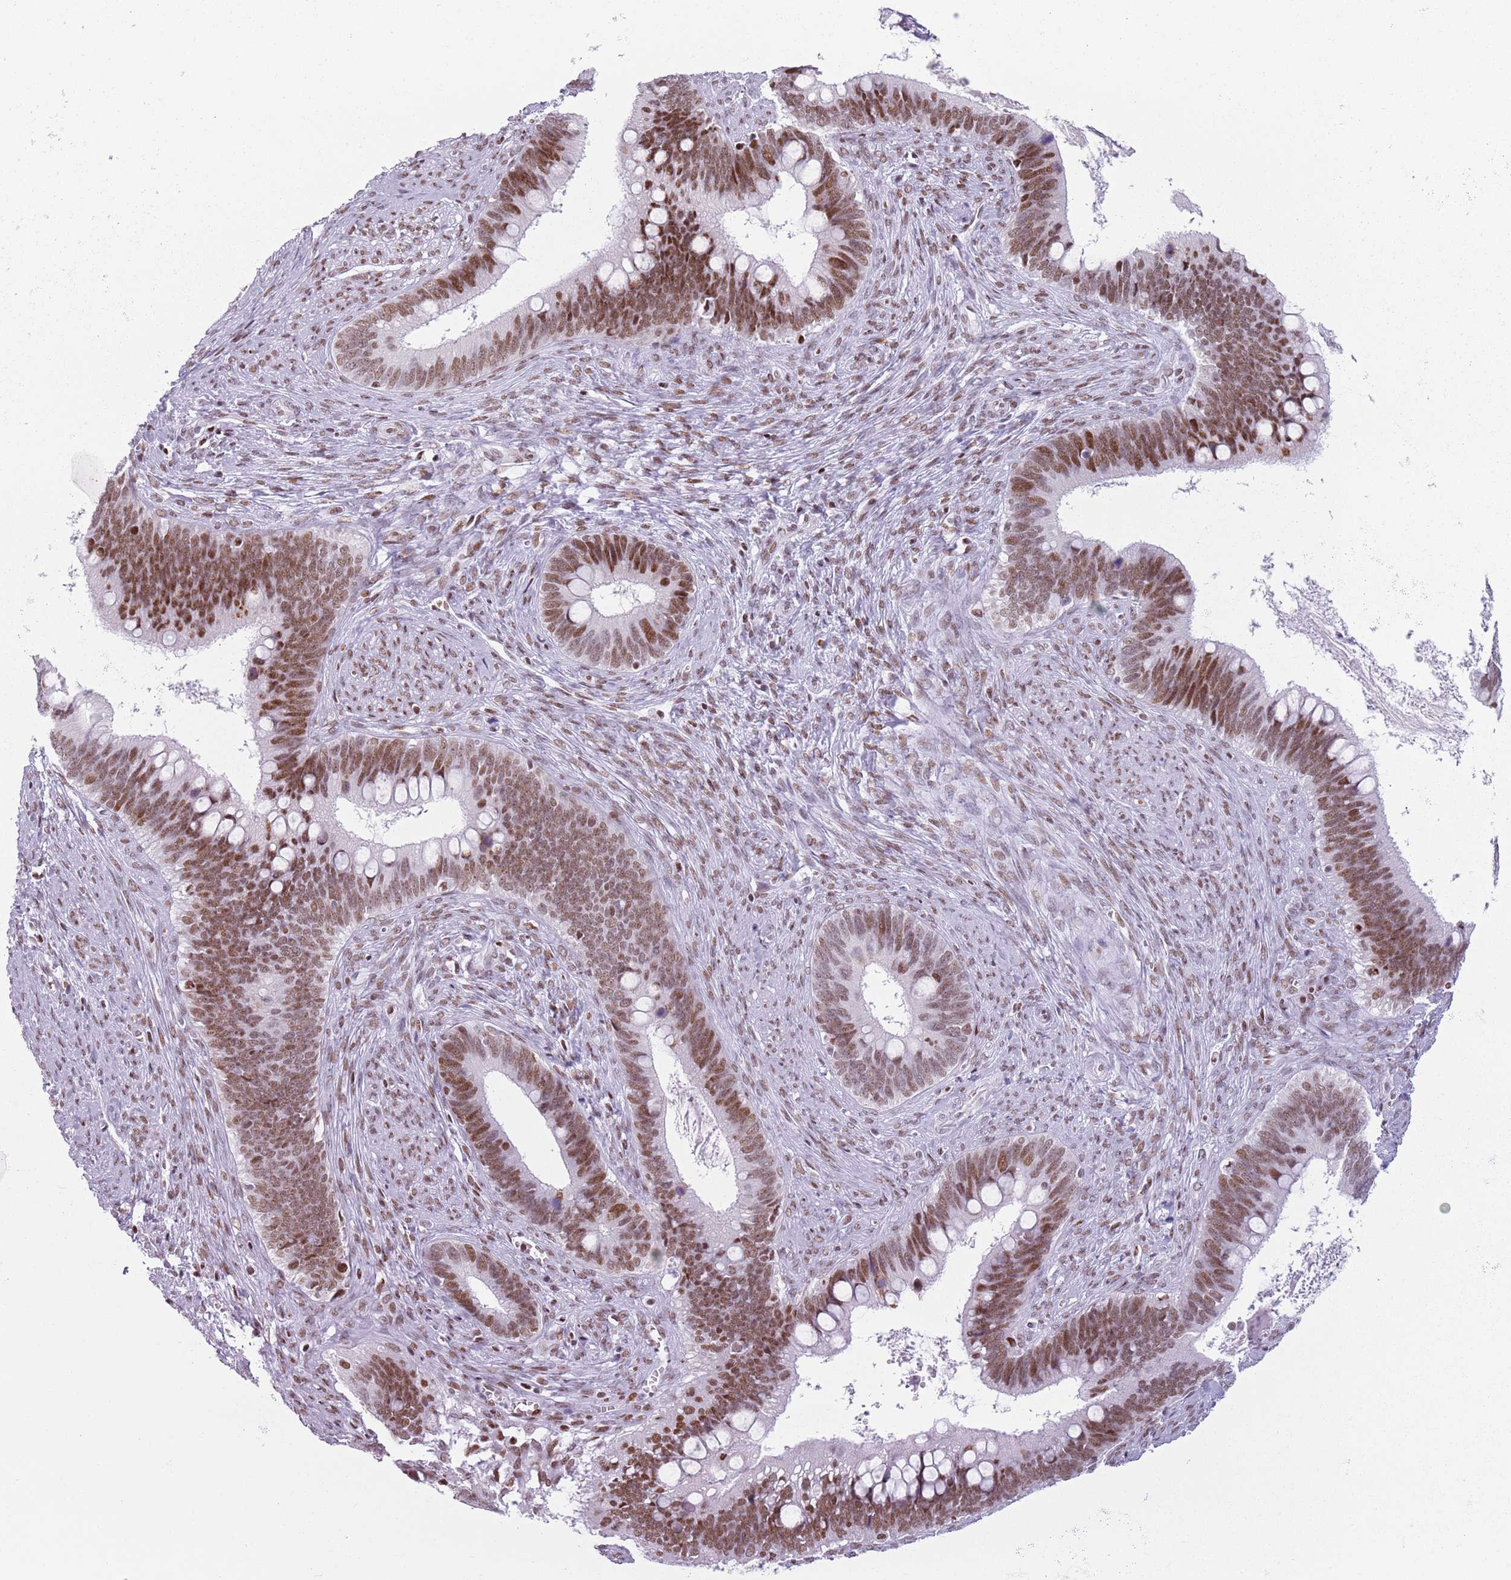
{"staining": {"intensity": "moderate", "quantity": ">75%", "location": "nuclear"}, "tissue": "cervical cancer", "cell_type": "Tumor cells", "image_type": "cancer", "snomed": [{"axis": "morphology", "description": "Adenocarcinoma, NOS"}, {"axis": "topography", "description": "Cervix"}], "caption": "Tumor cells exhibit medium levels of moderate nuclear positivity in approximately >75% of cells in cervical cancer. Nuclei are stained in blue.", "gene": "FAM104B", "patient": {"sex": "female", "age": 42}}